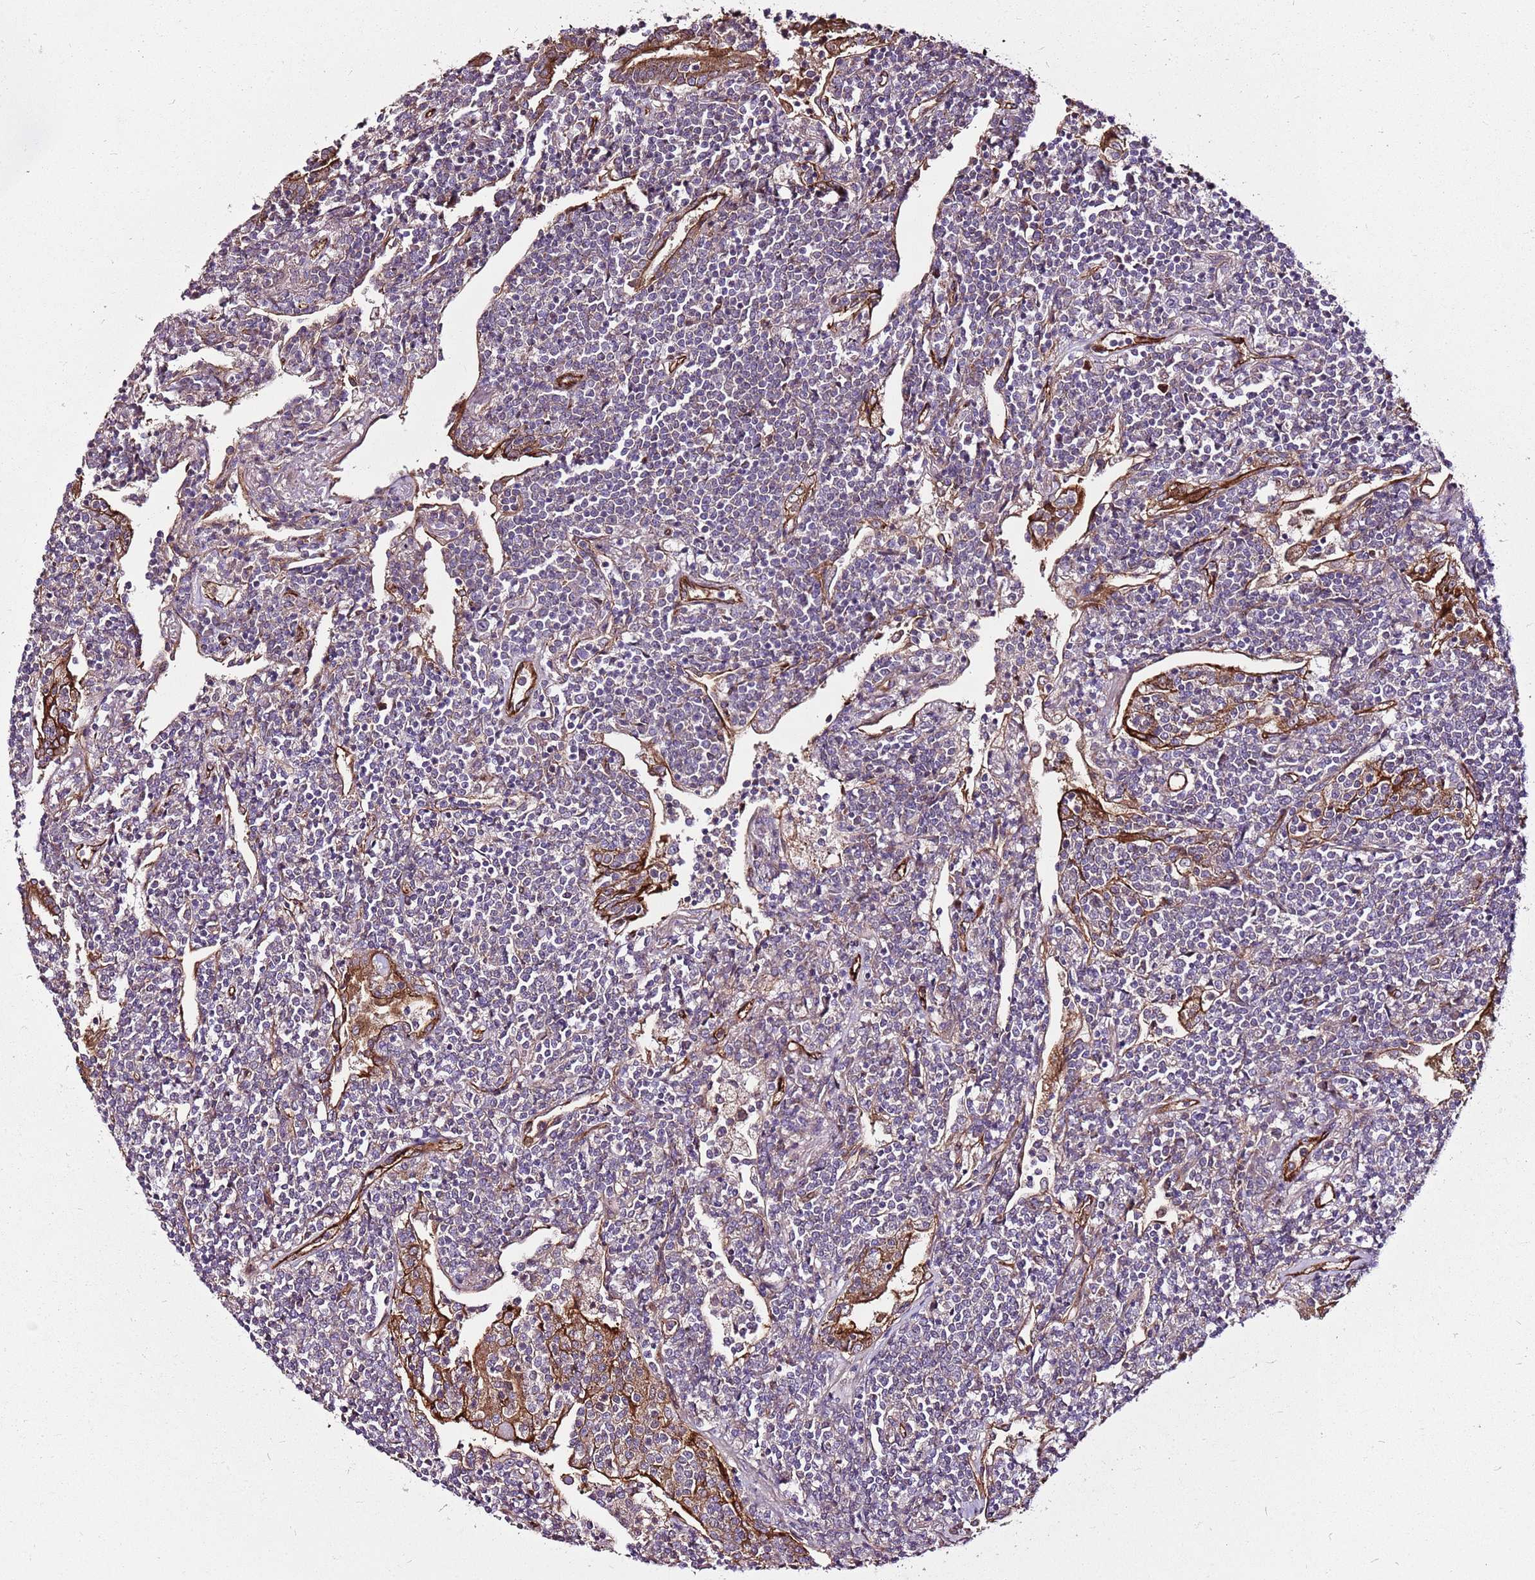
{"staining": {"intensity": "negative", "quantity": "none", "location": "none"}, "tissue": "lymphoma", "cell_type": "Tumor cells", "image_type": "cancer", "snomed": [{"axis": "morphology", "description": "Malignant lymphoma, non-Hodgkin's type, Low grade"}, {"axis": "topography", "description": "Lung"}], "caption": "Immunohistochemical staining of lymphoma reveals no significant staining in tumor cells. Brightfield microscopy of IHC stained with DAB (brown) and hematoxylin (blue), captured at high magnification.", "gene": "ZNF827", "patient": {"sex": "female", "age": 71}}